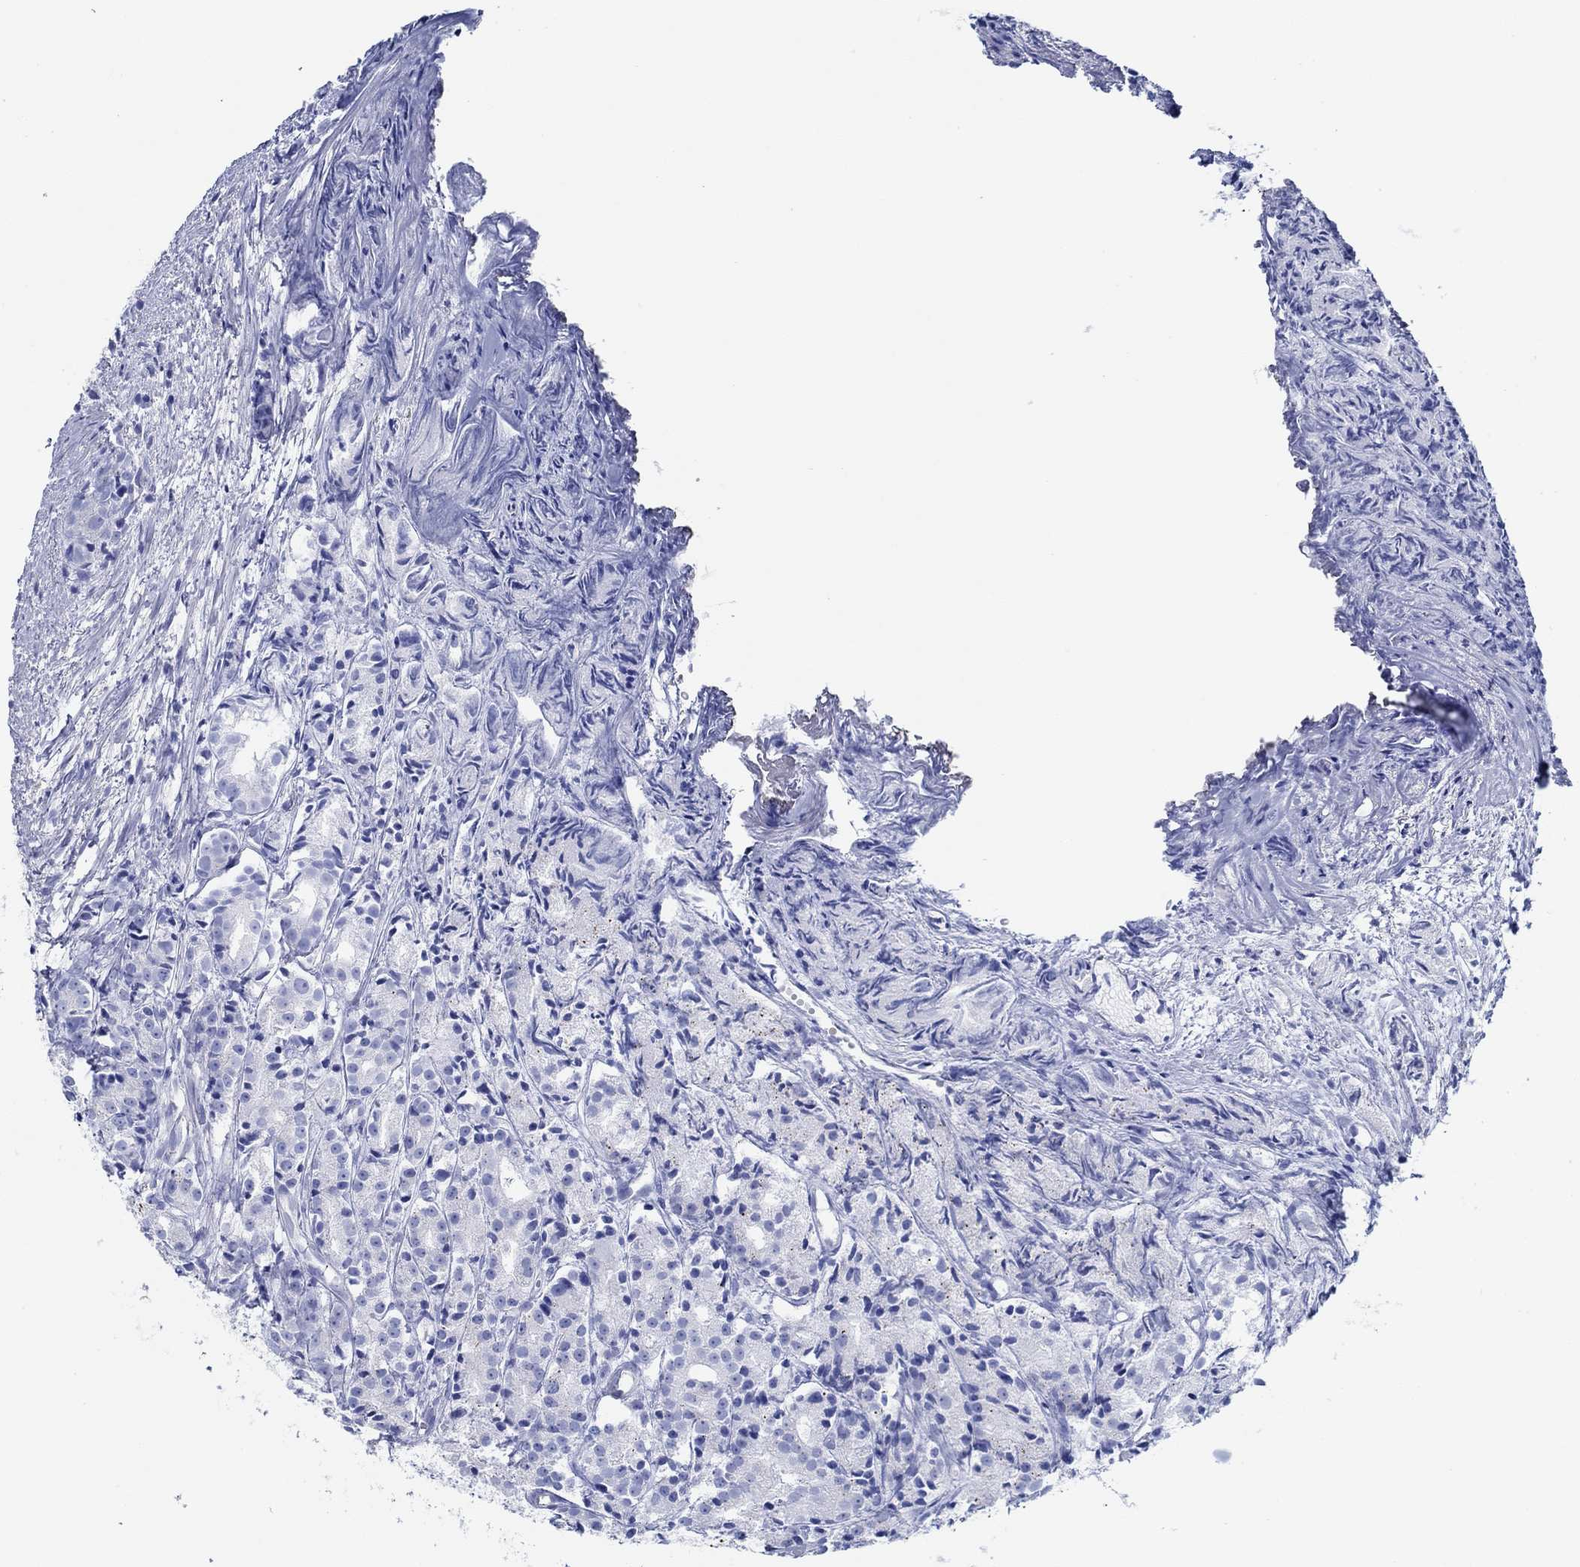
{"staining": {"intensity": "negative", "quantity": "none", "location": "none"}, "tissue": "prostate cancer", "cell_type": "Tumor cells", "image_type": "cancer", "snomed": [{"axis": "morphology", "description": "Adenocarcinoma, Medium grade"}, {"axis": "topography", "description": "Prostate"}], "caption": "High magnification brightfield microscopy of prostate cancer stained with DAB (brown) and counterstained with hematoxylin (blue): tumor cells show no significant expression. (Immunohistochemistry, brightfield microscopy, high magnification).", "gene": "IGFBP6", "patient": {"sex": "male", "age": 74}}